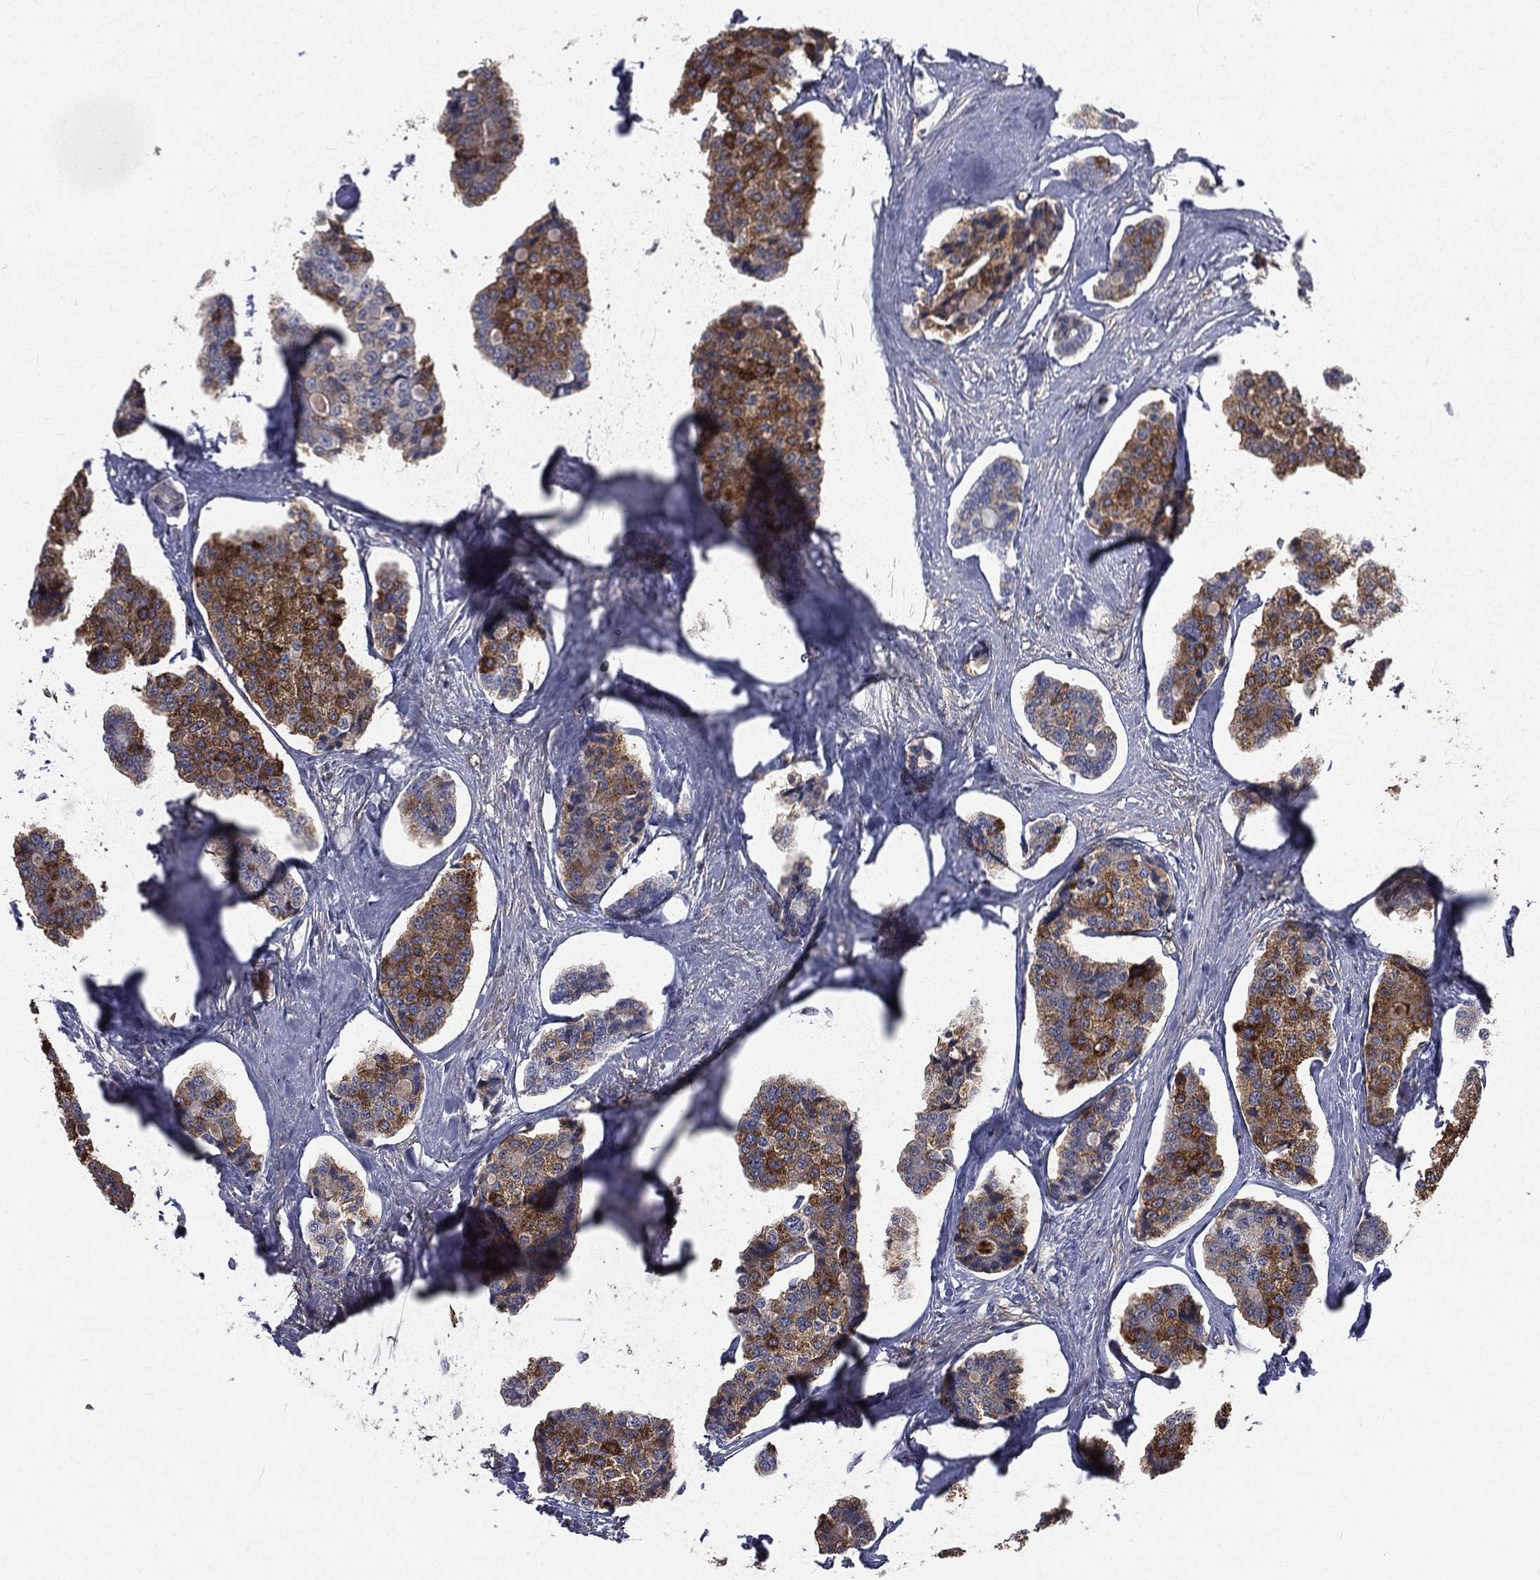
{"staining": {"intensity": "strong", "quantity": ">75%", "location": "cytoplasmic/membranous"}, "tissue": "carcinoid", "cell_type": "Tumor cells", "image_type": "cancer", "snomed": [{"axis": "morphology", "description": "Carcinoid, malignant, NOS"}, {"axis": "topography", "description": "Small intestine"}], "caption": "Human carcinoid (malignant) stained with a brown dye displays strong cytoplasmic/membranous positive expression in about >75% of tumor cells.", "gene": "BASP1", "patient": {"sex": "female", "age": 65}}